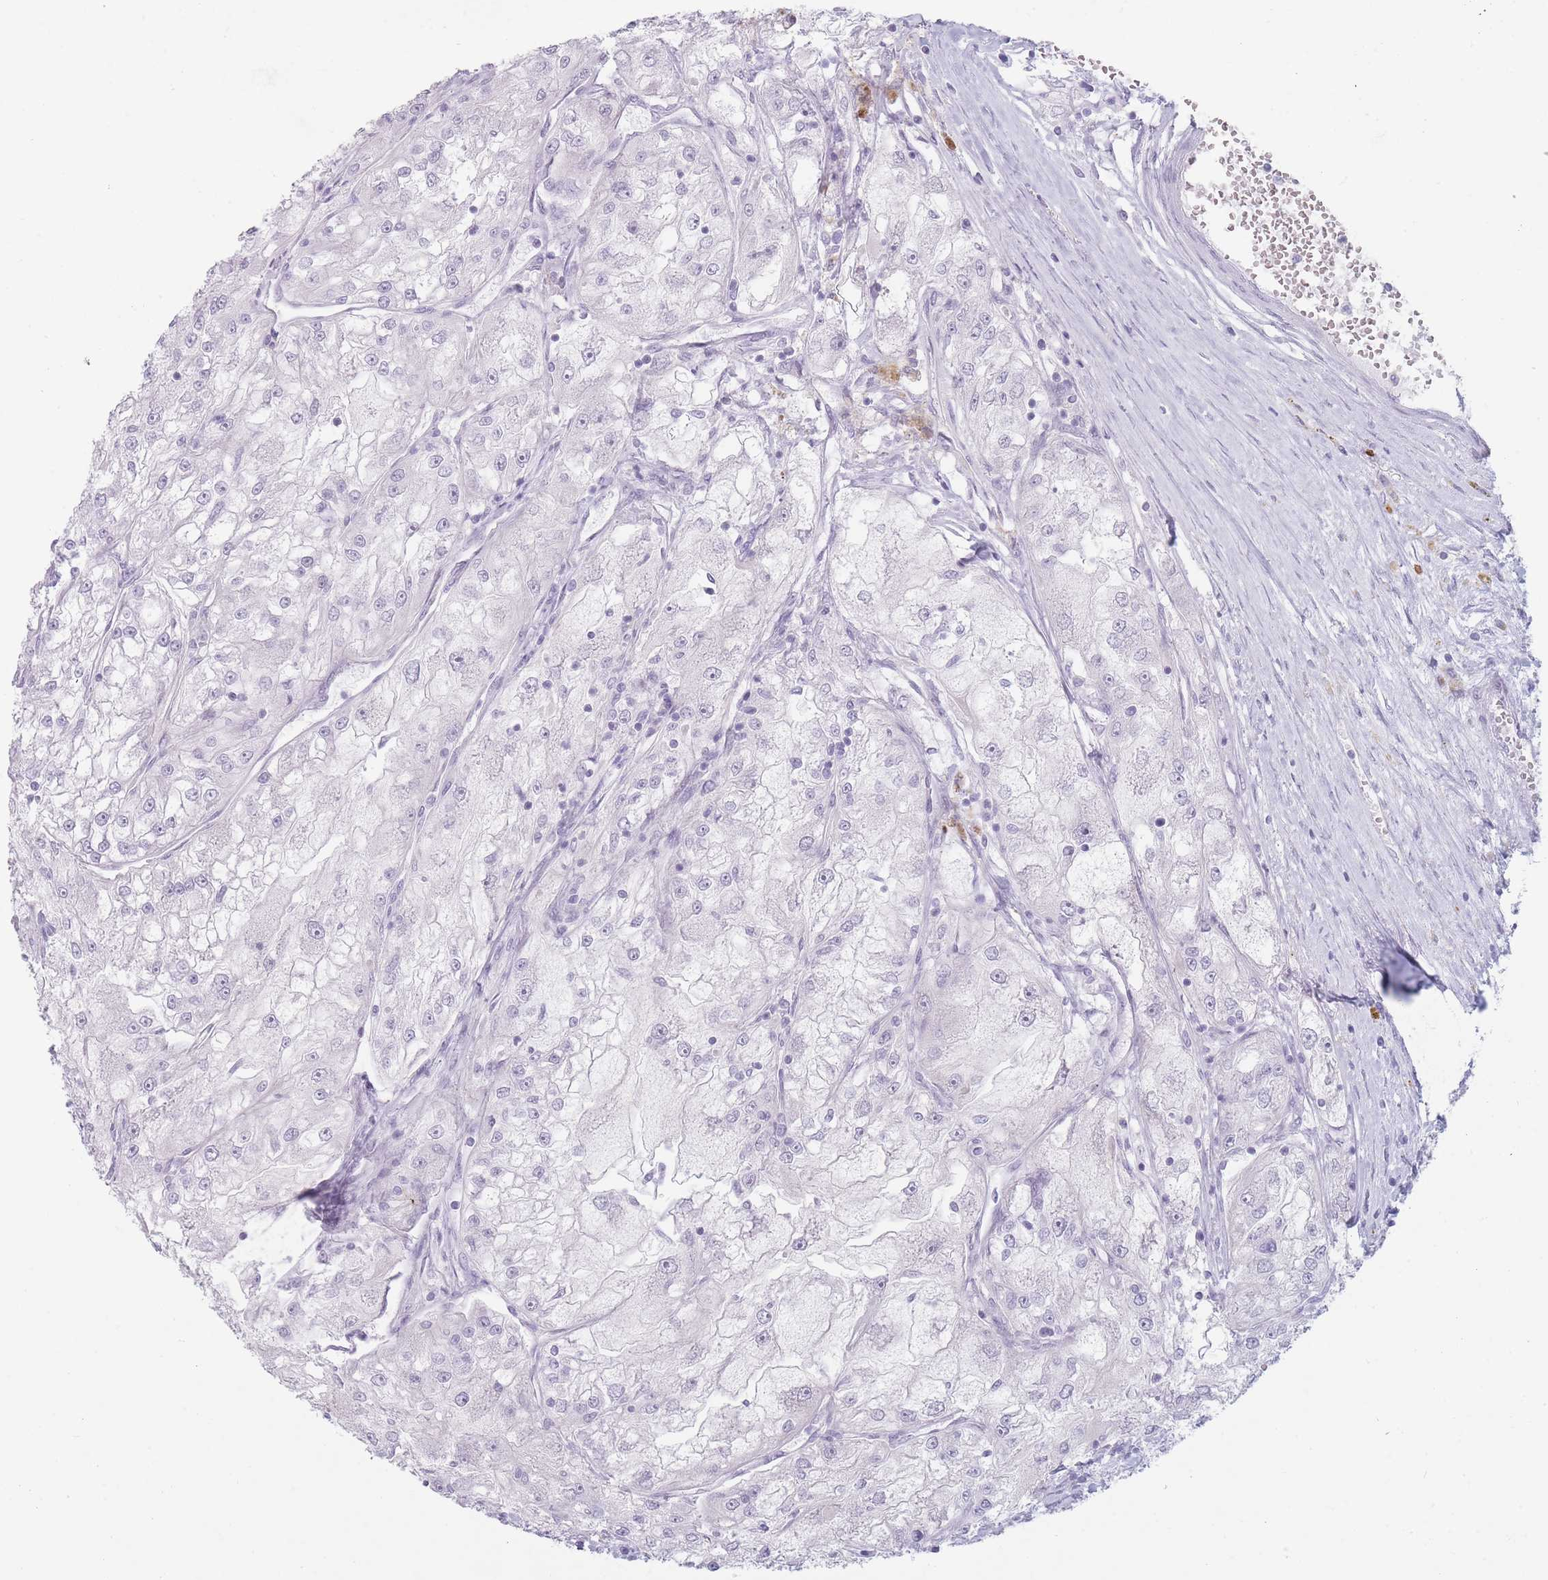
{"staining": {"intensity": "negative", "quantity": "none", "location": "none"}, "tissue": "renal cancer", "cell_type": "Tumor cells", "image_type": "cancer", "snomed": [{"axis": "morphology", "description": "Adenocarcinoma, NOS"}, {"axis": "topography", "description": "Kidney"}], "caption": "Immunohistochemical staining of adenocarcinoma (renal) reveals no significant positivity in tumor cells.", "gene": "IFNA6", "patient": {"sex": "female", "age": 72}}